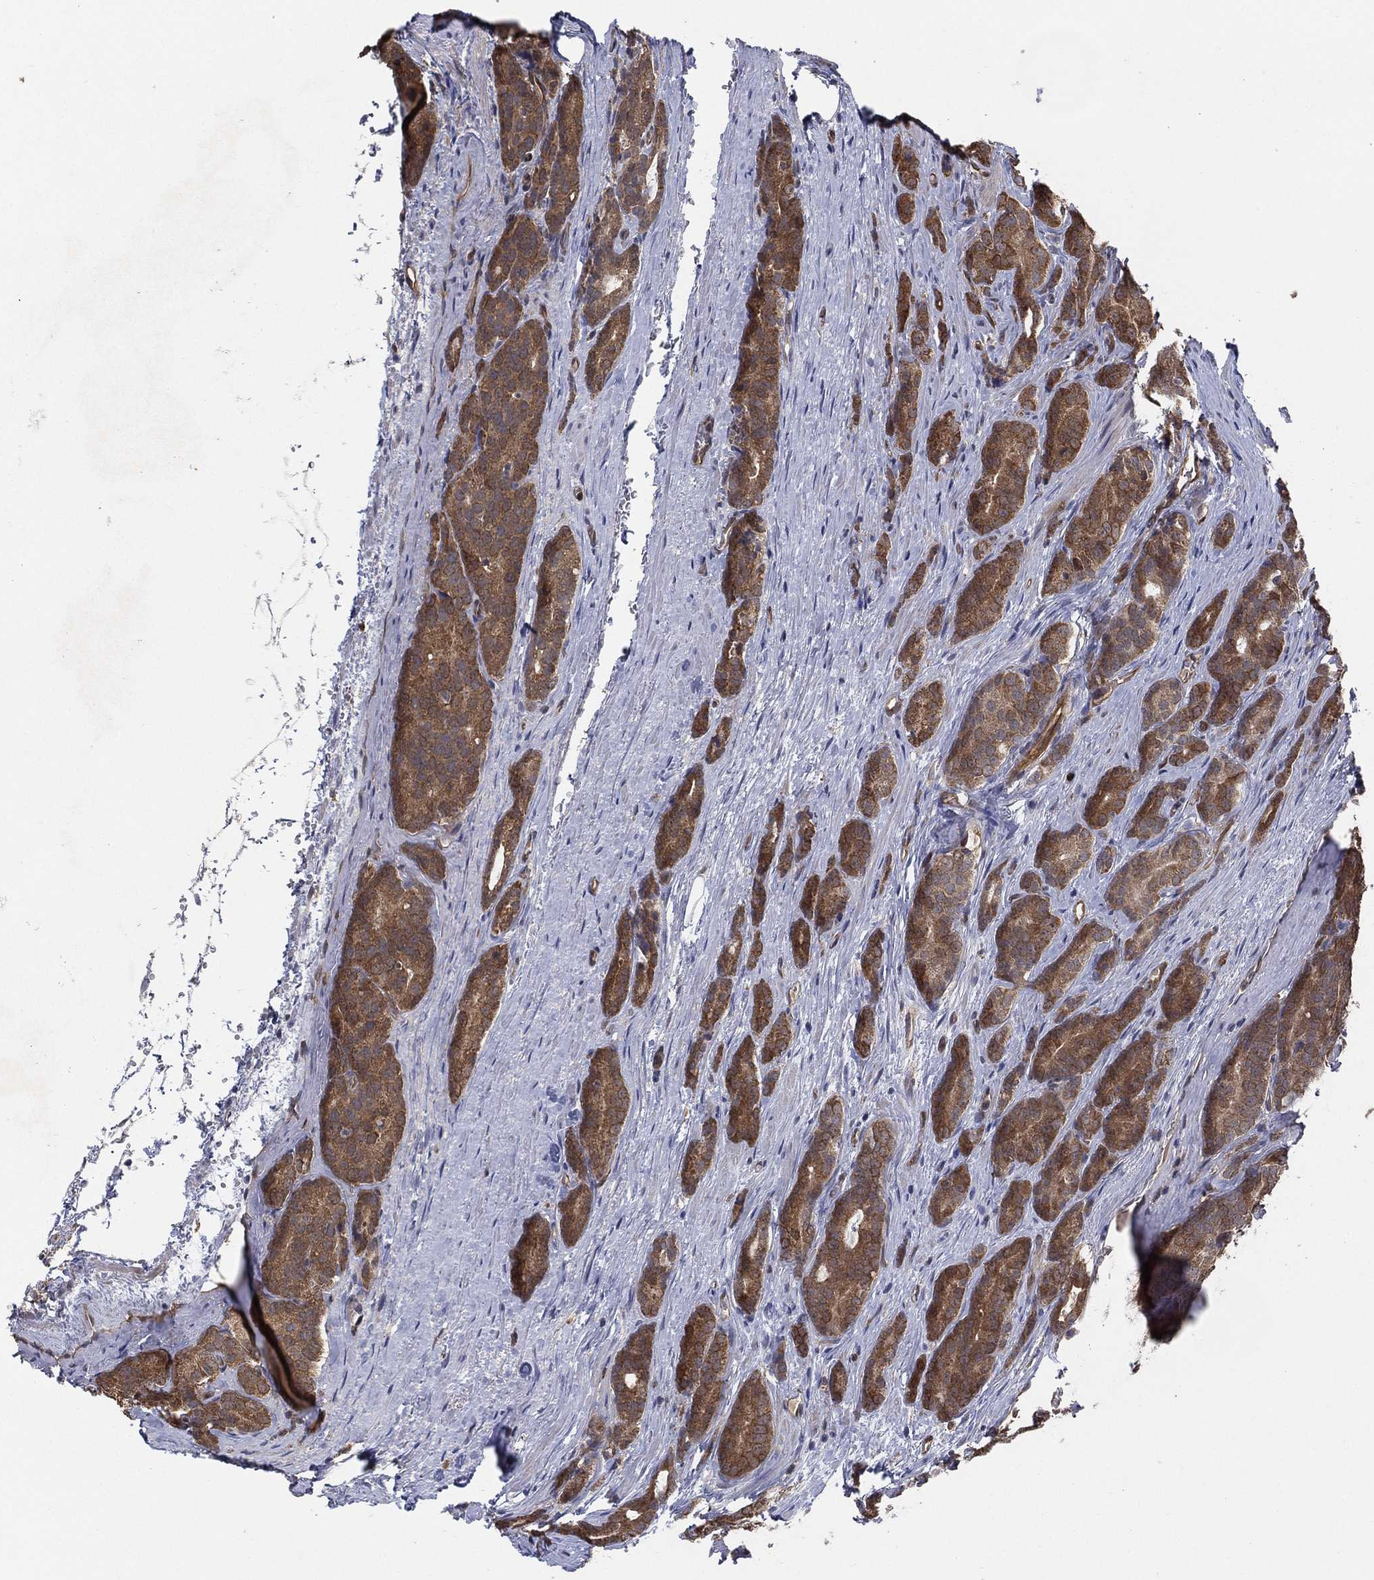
{"staining": {"intensity": "strong", "quantity": "25%-75%", "location": "cytoplasmic/membranous"}, "tissue": "prostate cancer", "cell_type": "Tumor cells", "image_type": "cancer", "snomed": [{"axis": "morphology", "description": "Adenocarcinoma, NOS"}, {"axis": "topography", "description": "Prostate"}], "caption": "An IHC micrograph of tumor tissue is shown. Protein staining in brown labels strong cytoplasmic/membranous positivity in prostate adenocarcinoma within tumor cells.", "gene": "PSMG4", "patient": {"sex": "male", "age": 71}}